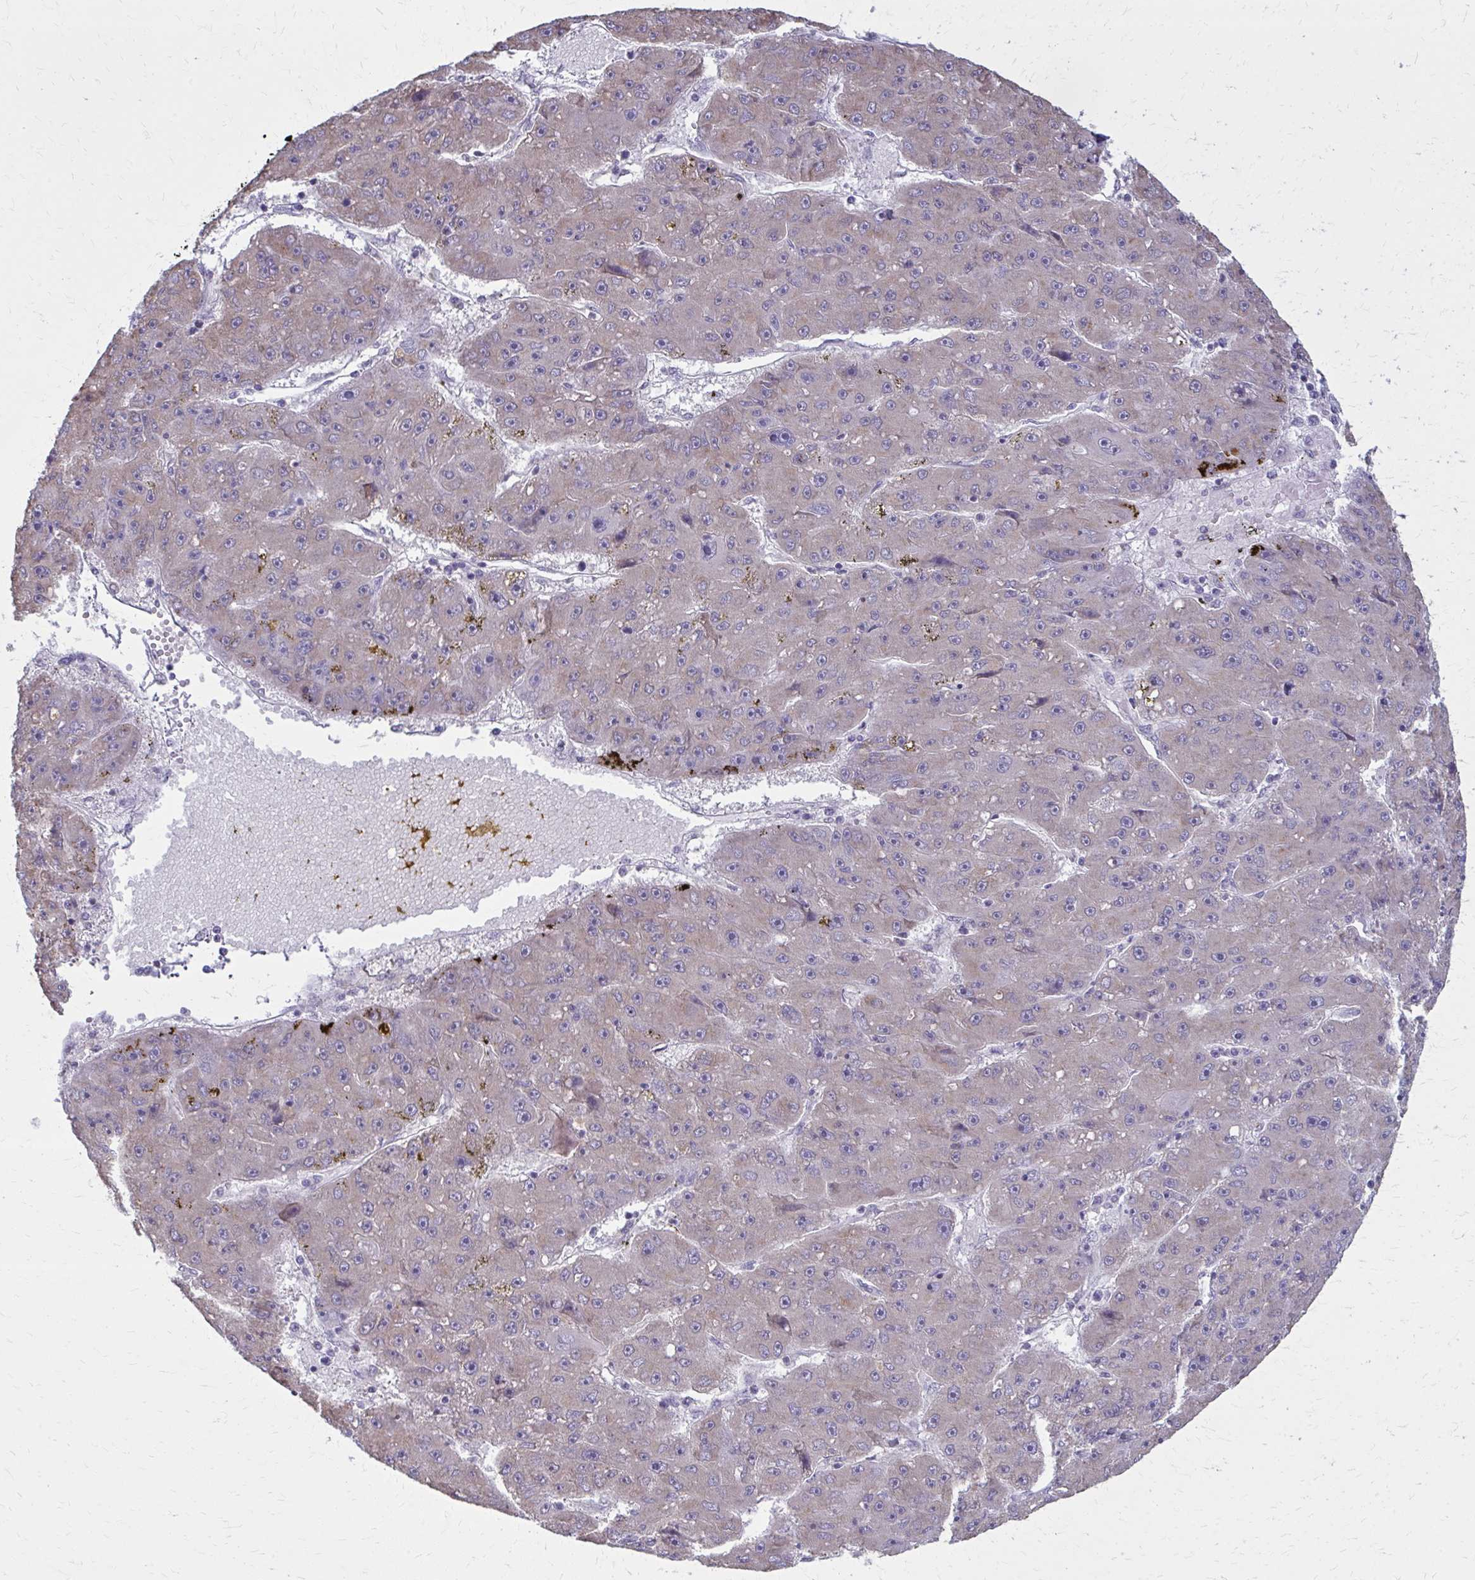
{"staining": {"intensity": "negative", "quantity": "none", "location": "none"}, "tissue": "liver cancer", "cell_type": "Tumor cells", "image_type": "cancer", "snomed": [{"axis": "morphology", "description": "Carcinoma, Hepatocellular, NOS"}, {"axis": "topography", "description": "Liver"}], "caption": "Photomicrograph shows no protein positivity in tumor cells of liver hepatocellular carcinoma tissue.", "gene": "CARD9", "patient": {"sex": "male", "age": 67}}